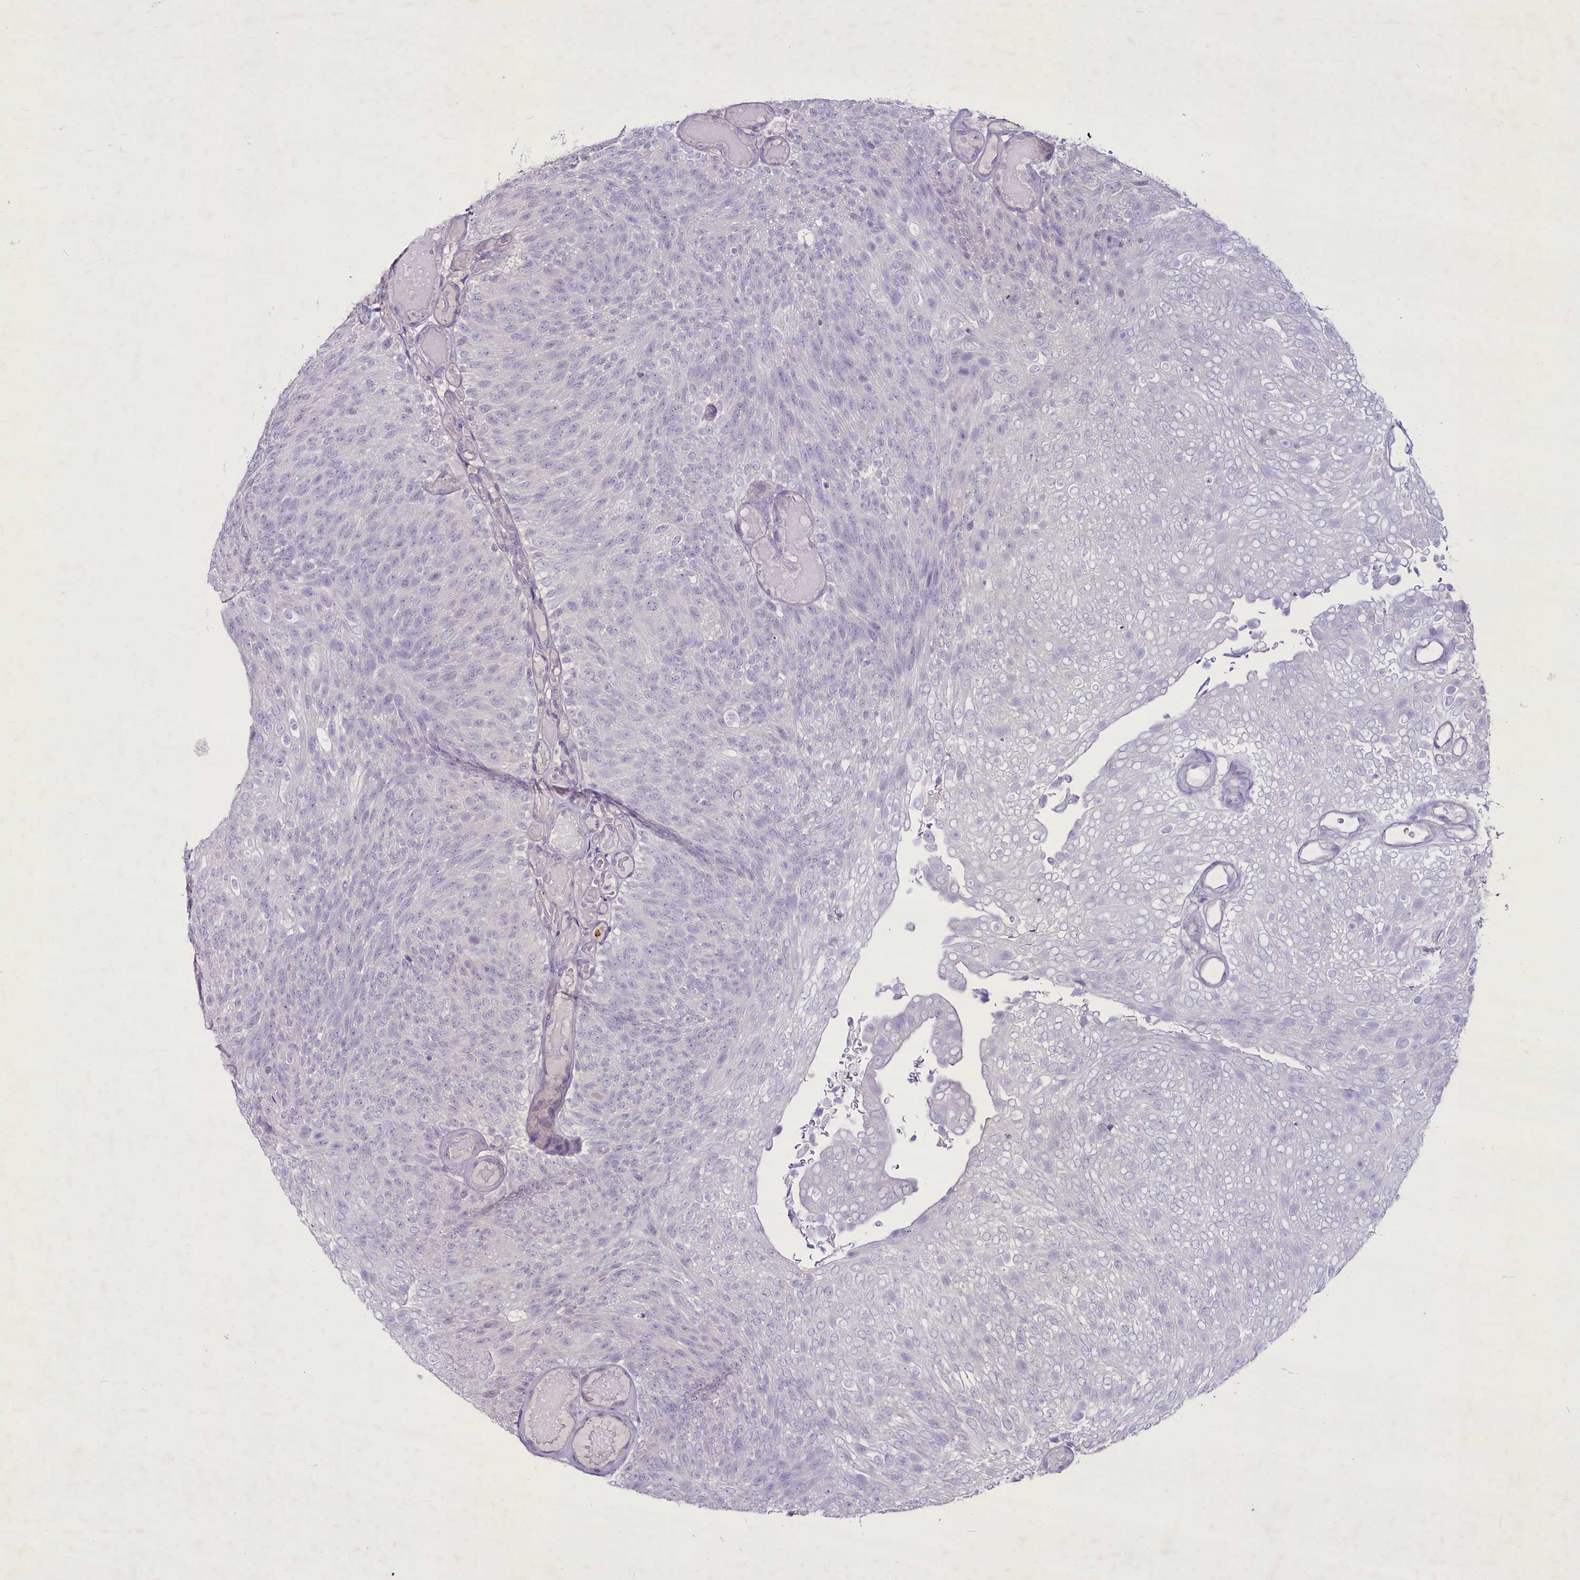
{"staining": {"intensity": "negative", "quantity": "none", "location": "none"}, "tissue": "urothelial cancer", "cell_type": "Tumor cells", "image_type": "cancer", "snomed": [{"axis": "morphology", "description": "Urothelial carcinoma, Low grade"}, {"axis": "topography", "description": "Urinary bladder"}], "caption": "A micrograph of urothelial carcinoma (low-grade) stained for a protein displays no brown staining in tumor cells.", "gene": "FAM209B", "patient": {"sex": "male", "age": 78}}